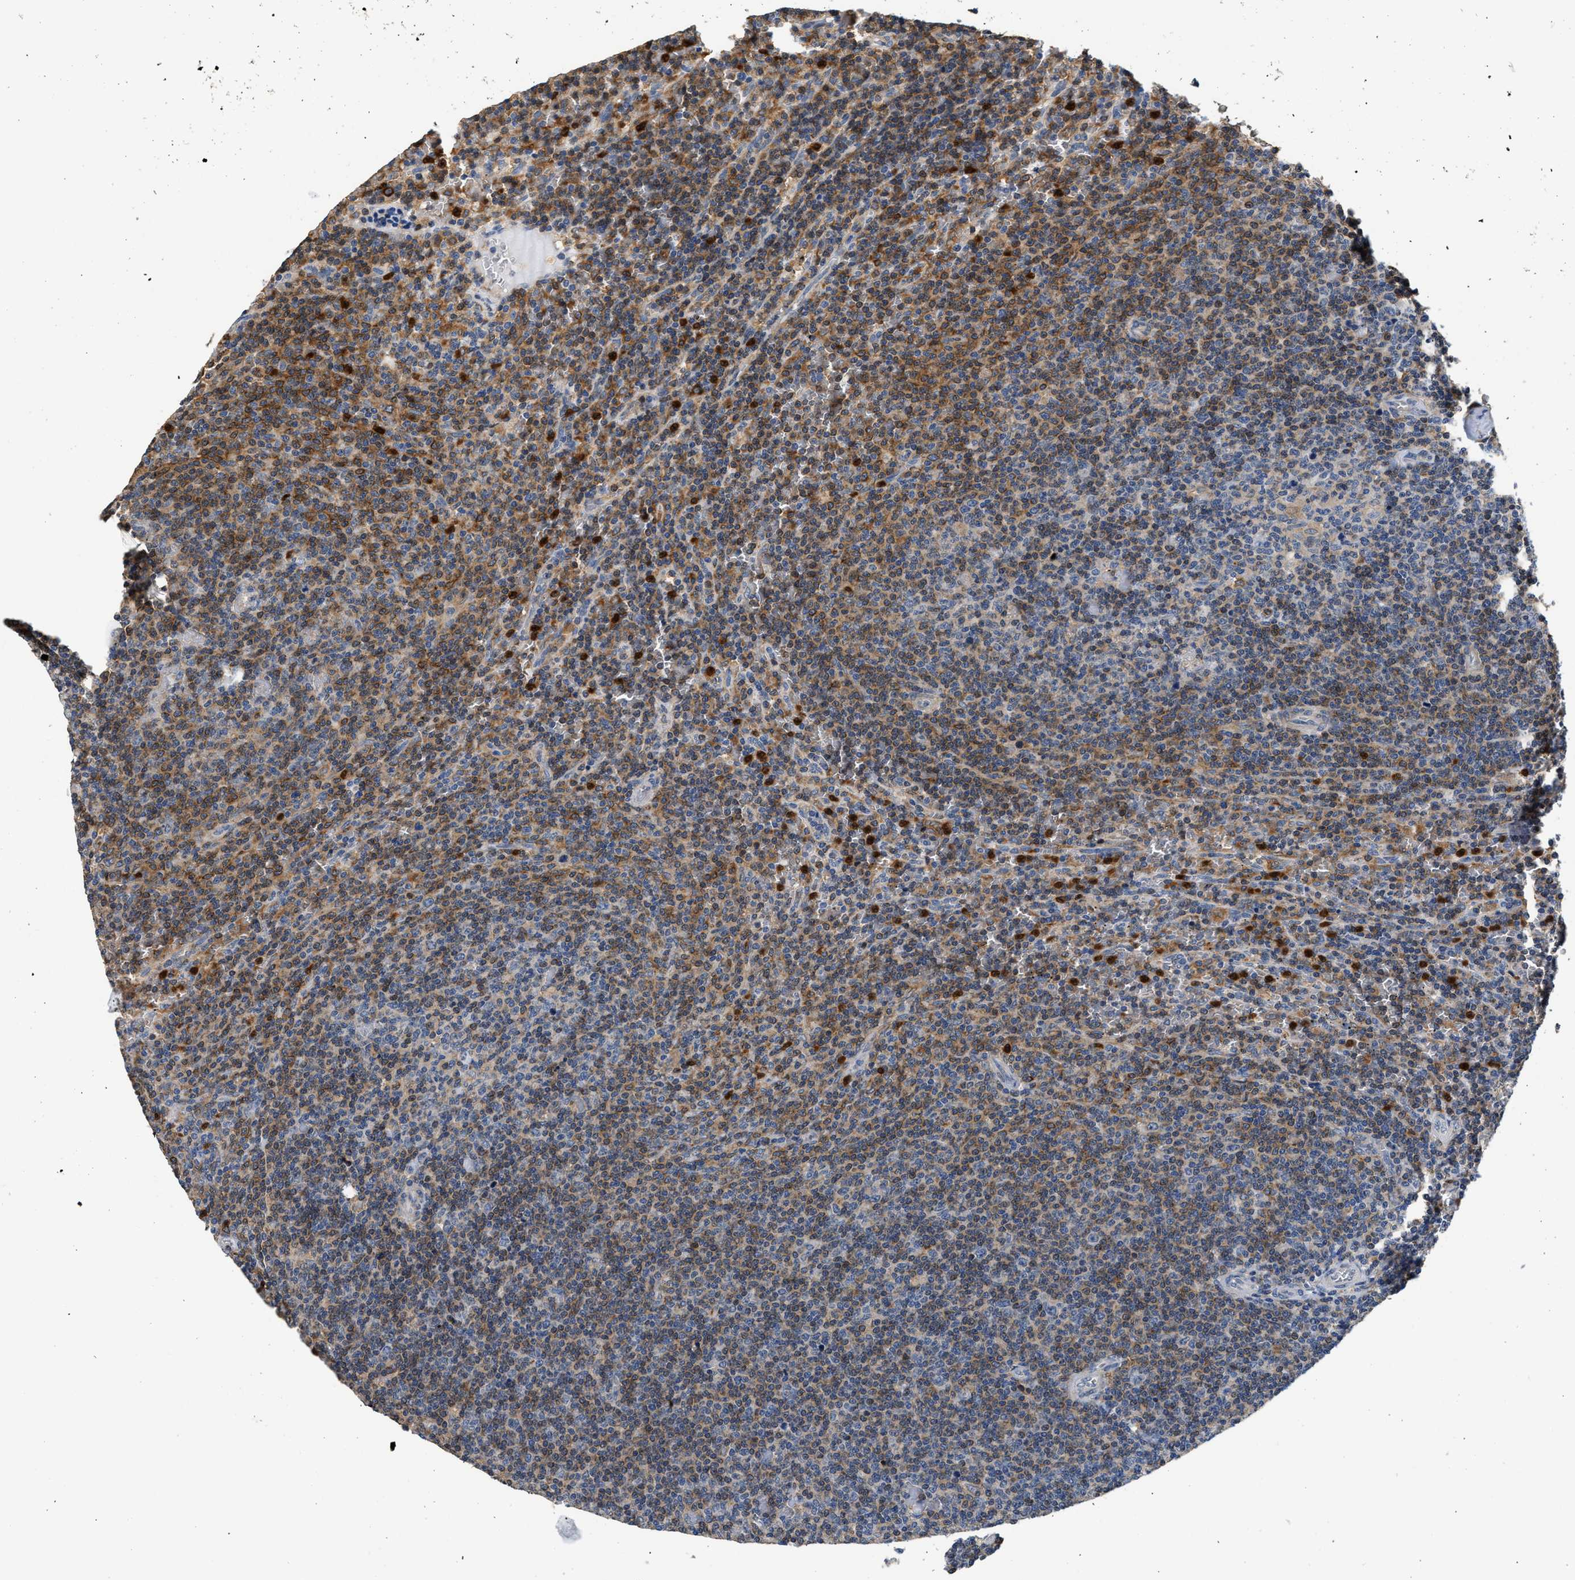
{"staining": {"intensity": "moderate", "quantity": "<25%", "location": "cytoplasmic/membranous"}, "tissue": "lymphoma", "cell_type": "Tumor cells", "image_type": "cancer", "snomed": [{"axis": "morphology", "description": "Malignant lymphoma, non-Hodgkin's type, Low grade"}, {"axis": "topography", "description": "Spleen"}], "caption": "DAB (3,3'-diaminobenzidine) immunohistochemical staining of low-grade malignant lymphoma, non-Hodgkin's type demonstrates moderate cytoplasmic/membranous protein positivity in about <25% of tumor cells.", "gene": "RAB31", "patient": {"sex": "female", "age": 50}}